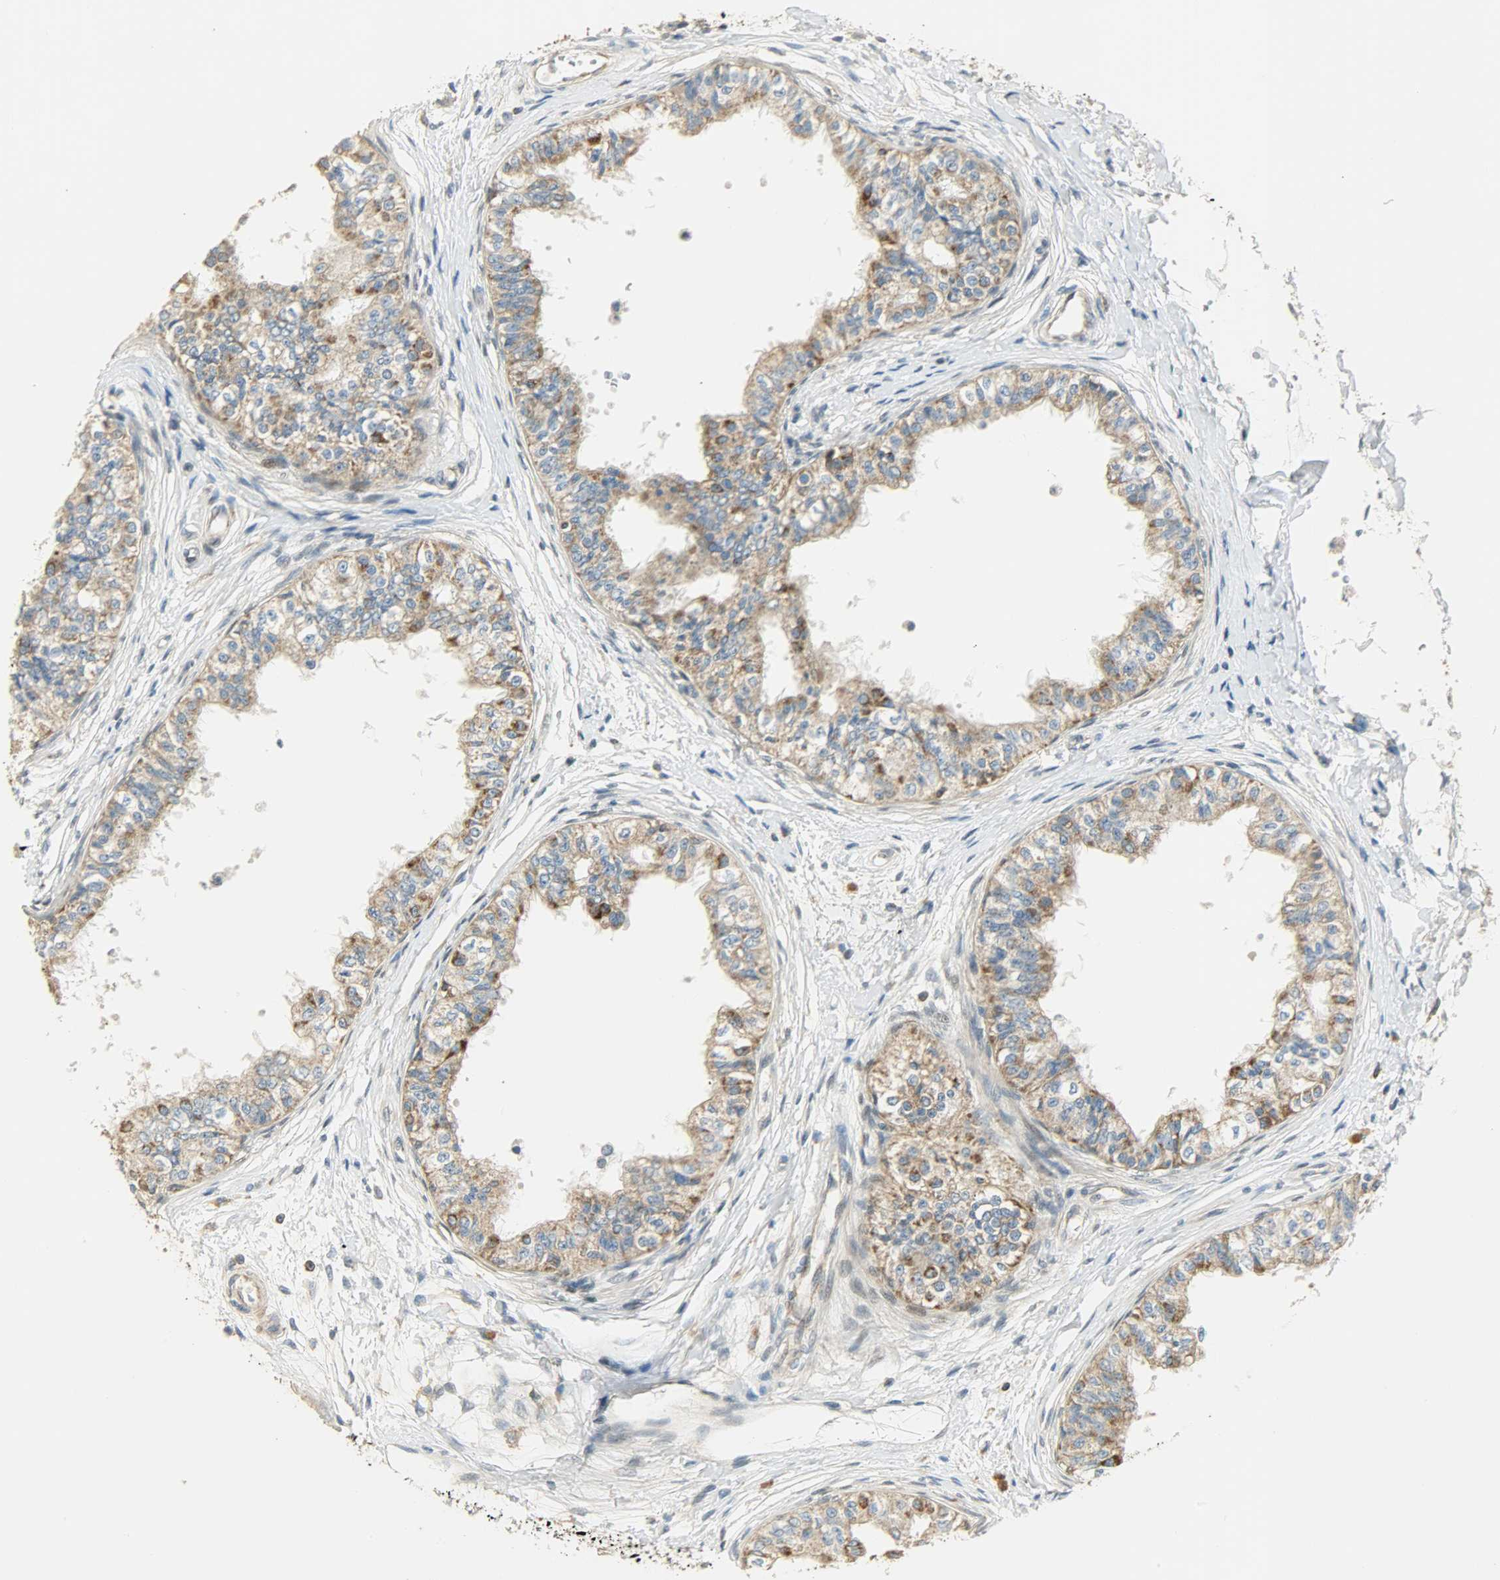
{"staining": {"intensity": "moderate", "quantity": ">75%", "location": "cytoplasmic/membranous"}, "tissue": "epididymis", "cell_type": "Glandular cells", "image_type": "normal", "snomed": [{"axis": "morphology", "description": "Normal tissue, NOS"}, {"axis": "morphology", "description": "Adenocarcinoma, metastatic, NOS"}, {"axis": "topography", "description": "Testis"}, {"axis": "topography", "description": "Epididymis"}], "caption": "Protein analysis of unremarkable epididymis displays moderate cytoplasmic/membranous positivity in approximately >75% of glandular cells. (DAB = brown stain, brightfield microscopy at high magnification).", "gene": "NNT", "patient": {"sex": "male", "age": 26}}